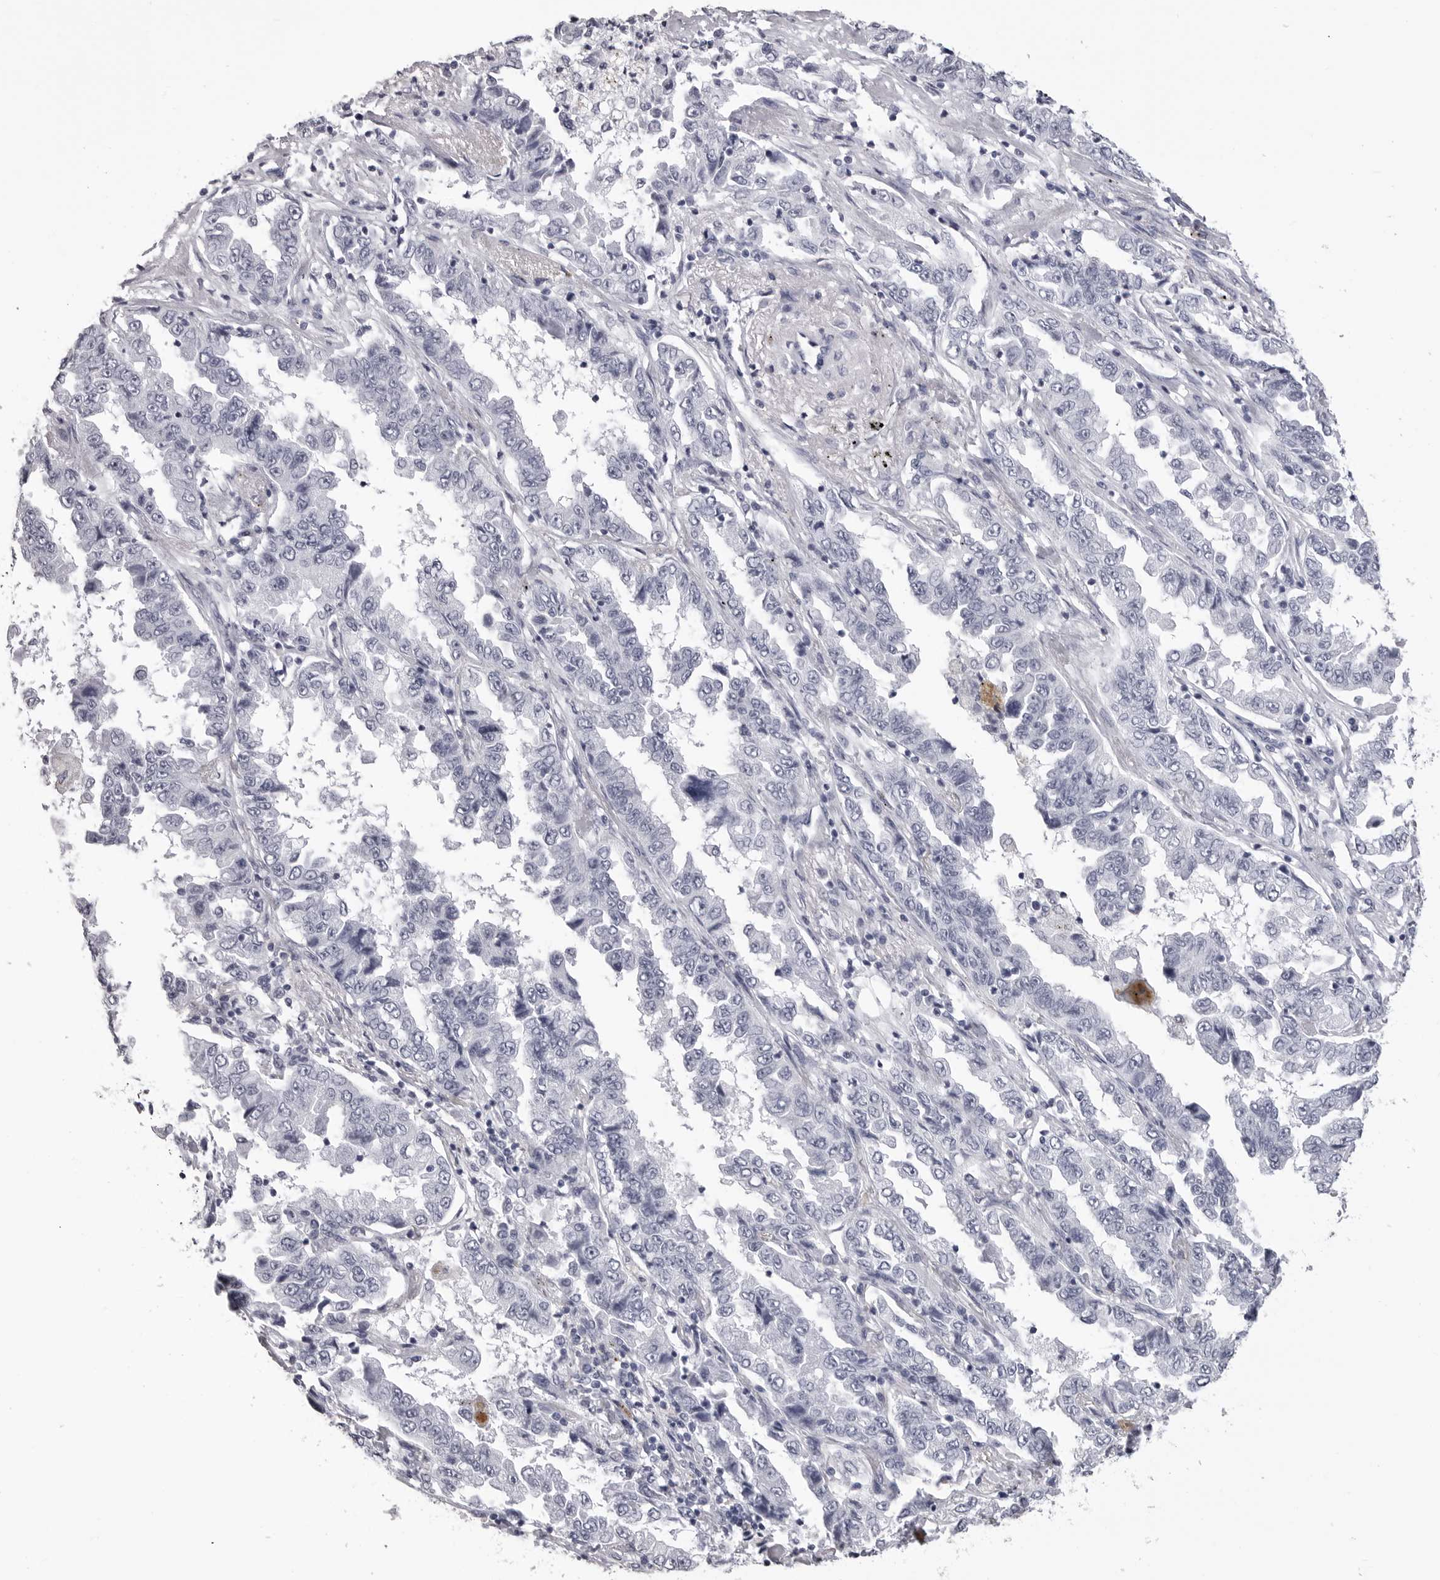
{"staining": {"intensity": "negative", "quantity": "none", "location": "none"}, "tissue": "lung cancer", "cell_type": "Tumor cells", "image_type": "cancer", "snomed": [{"axis": "morphology", "description": "Adenocarcinoma, NOS"}, {"axis": "topography", "description": "Lung"}], "caption": "The immunohistochemistry (IHC) image has no significant staining in tumor cells of lung cancer tissue. (Brightfield microscopy of DAB (3,3'-diaminobenzidine) immunohistochemistry (IHC) at high magnification).", "gene": "LGALS4", "patient": {"sex": "female", "age": 51}}